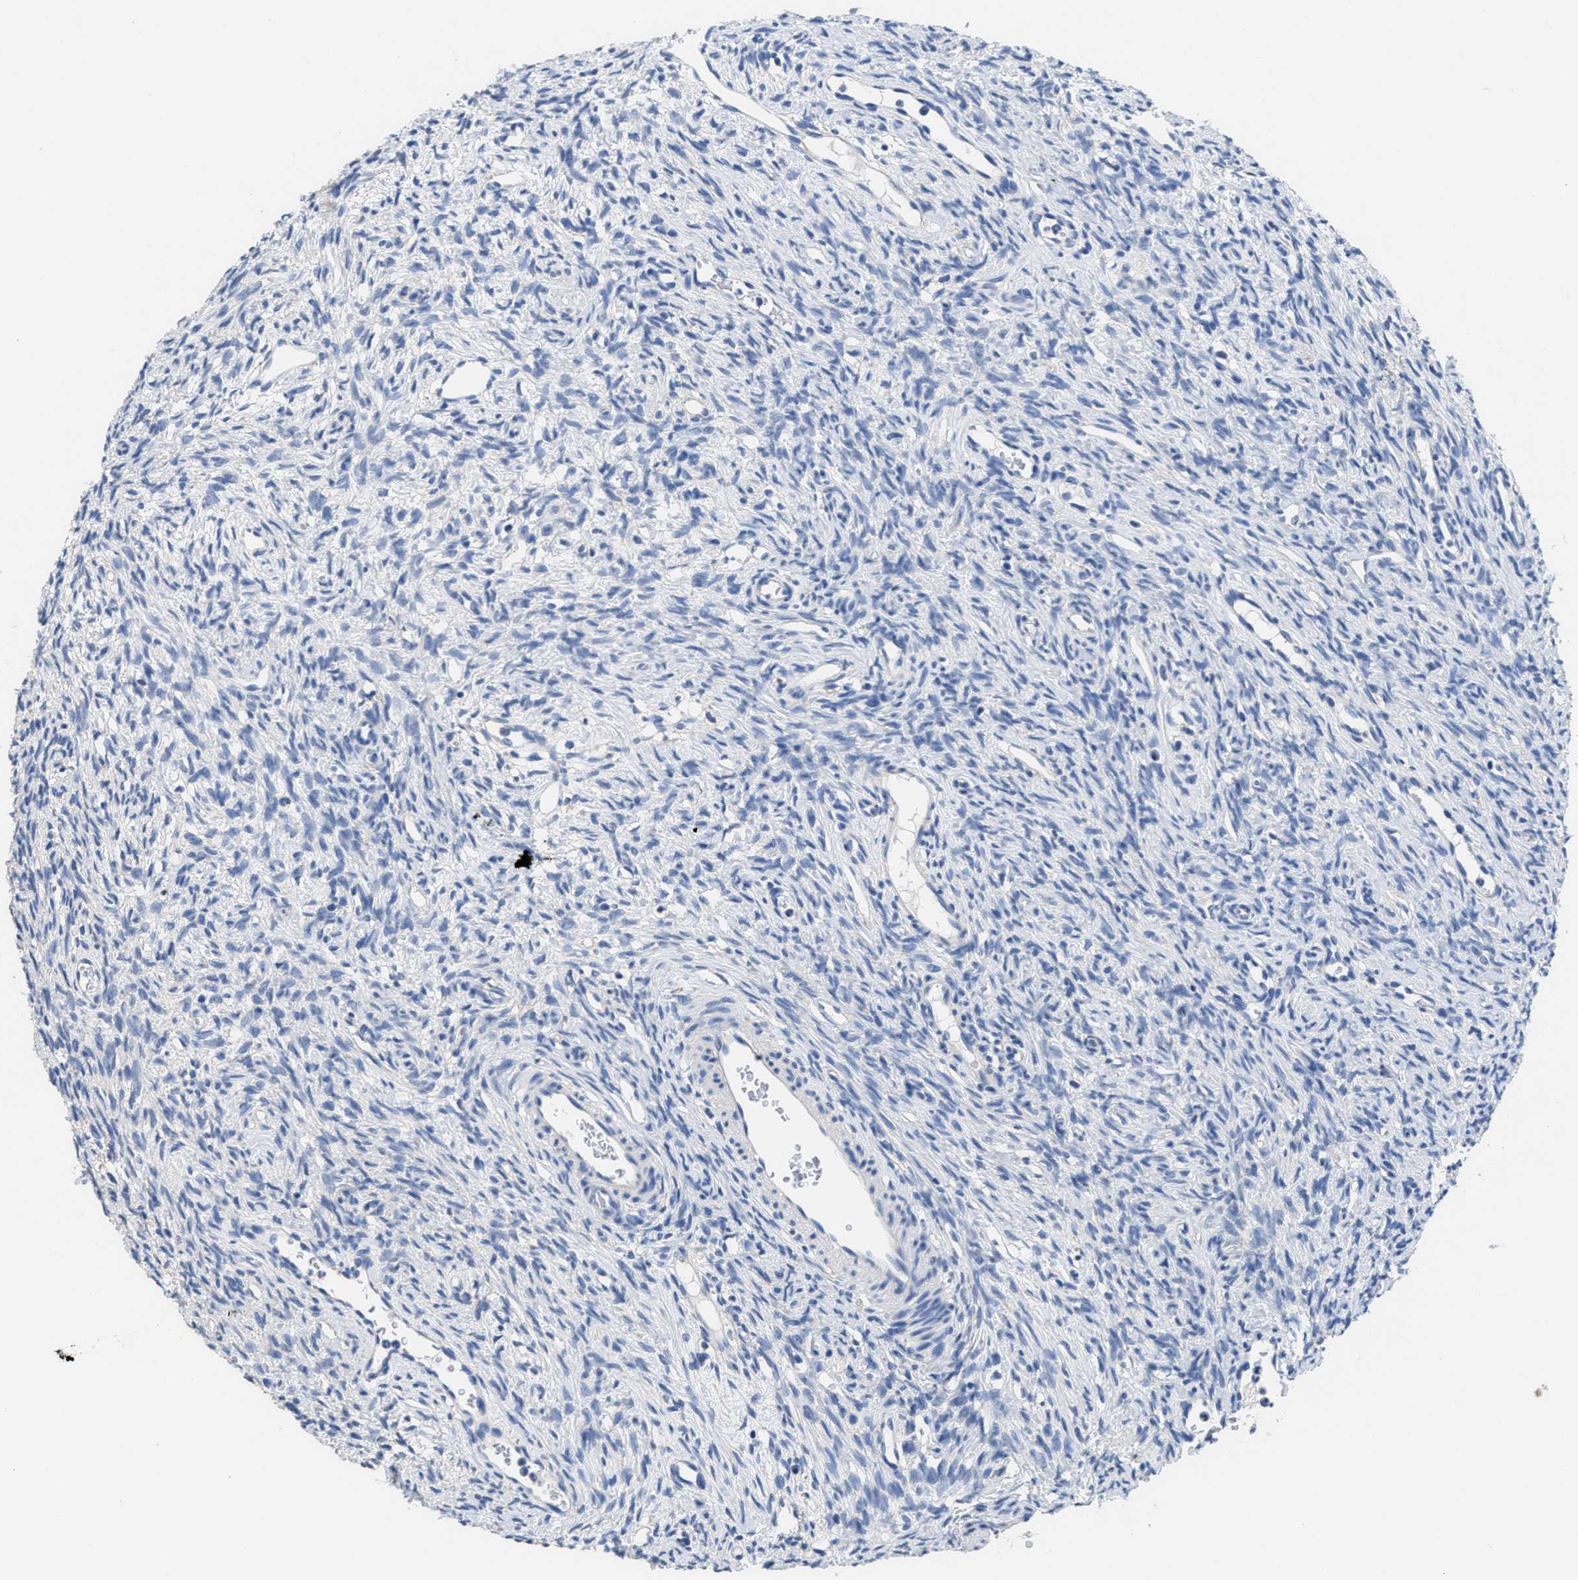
{"staining": {"intensity": "negative", "quantity": "none", "location": "none"}, "tissue": "ovary", "cell_type": "Follicle cells", "image_type": "normal", "snomed": [{"axis": "morphology", "description": "Normal tissue, NOS"}, {"axis": "topography", "description": "Ovary"}], "caption": "Immunohistochemistry (IHC) of benign human ovary shows no staining in follicle cells.", "gene": "CA9", "patient": {"sex": "female", "age": 33}}